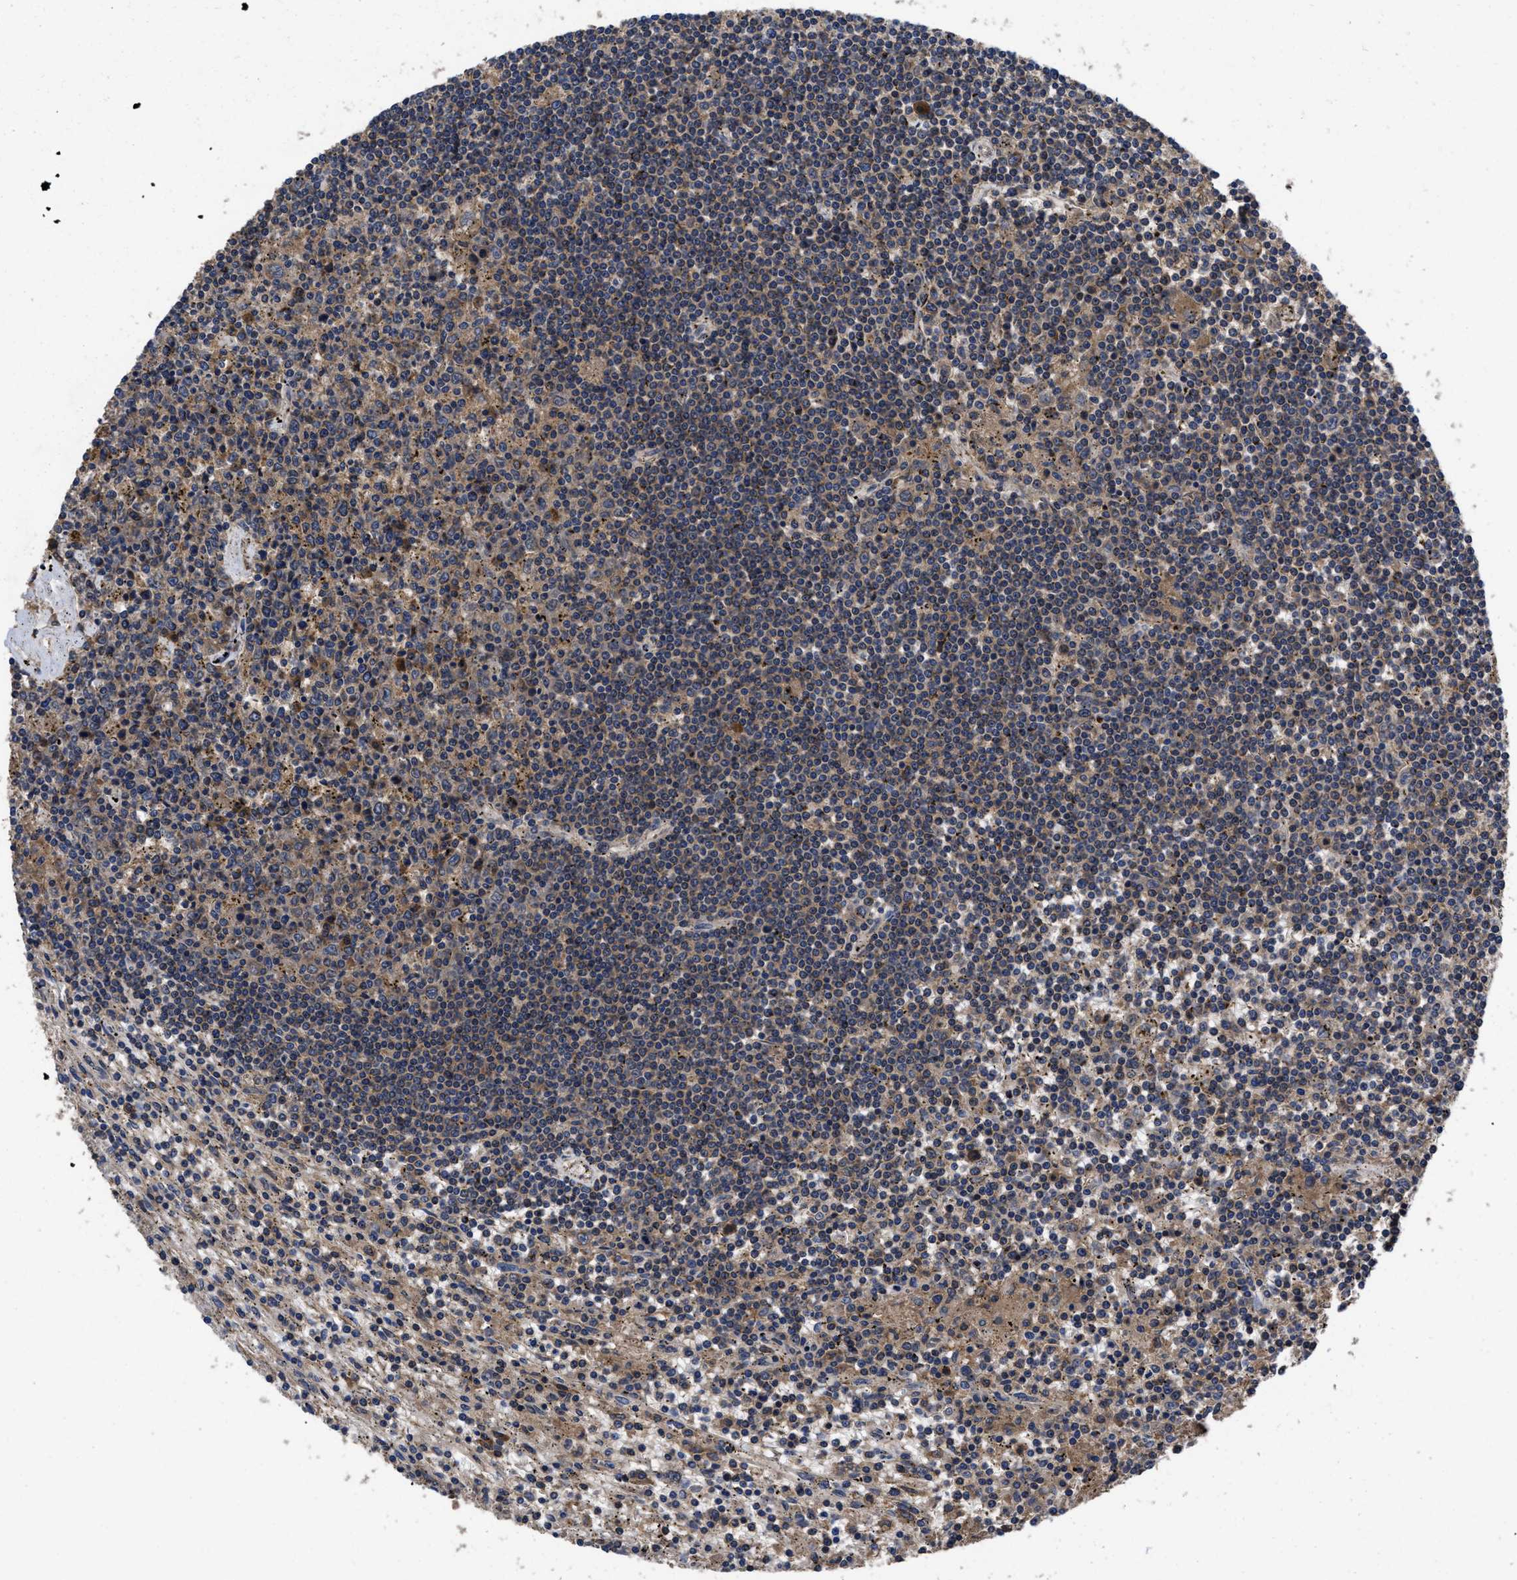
{"staining": {"intensity": "weak", "quantity": "25%-75%", "location": "cytoplasmic/membranous"}, "tissue": "lymphoma", "cell_type": "Tumor cells", "image_type": "cancer", "snomed": [{"axis": "morphology", "description": "Malignant lymphoma, non-Hodgkin's type, Low grade"}, {"axis": "topography", "description": "Spleen"}], "caption": "DAB (3,3'-diaminobenzidine) immunohistochemical staining of lymphoma displays weak cytoplasmic/membranous protein staining in approximately 25%-75% of tumor cells. The staining is performed using DAB brown chromogen to label protein expression. The nuclei are counter-stained blue using hematoxylin.", "gene": "LRRC3", "patient": {"sex": "male", "age": 76}}